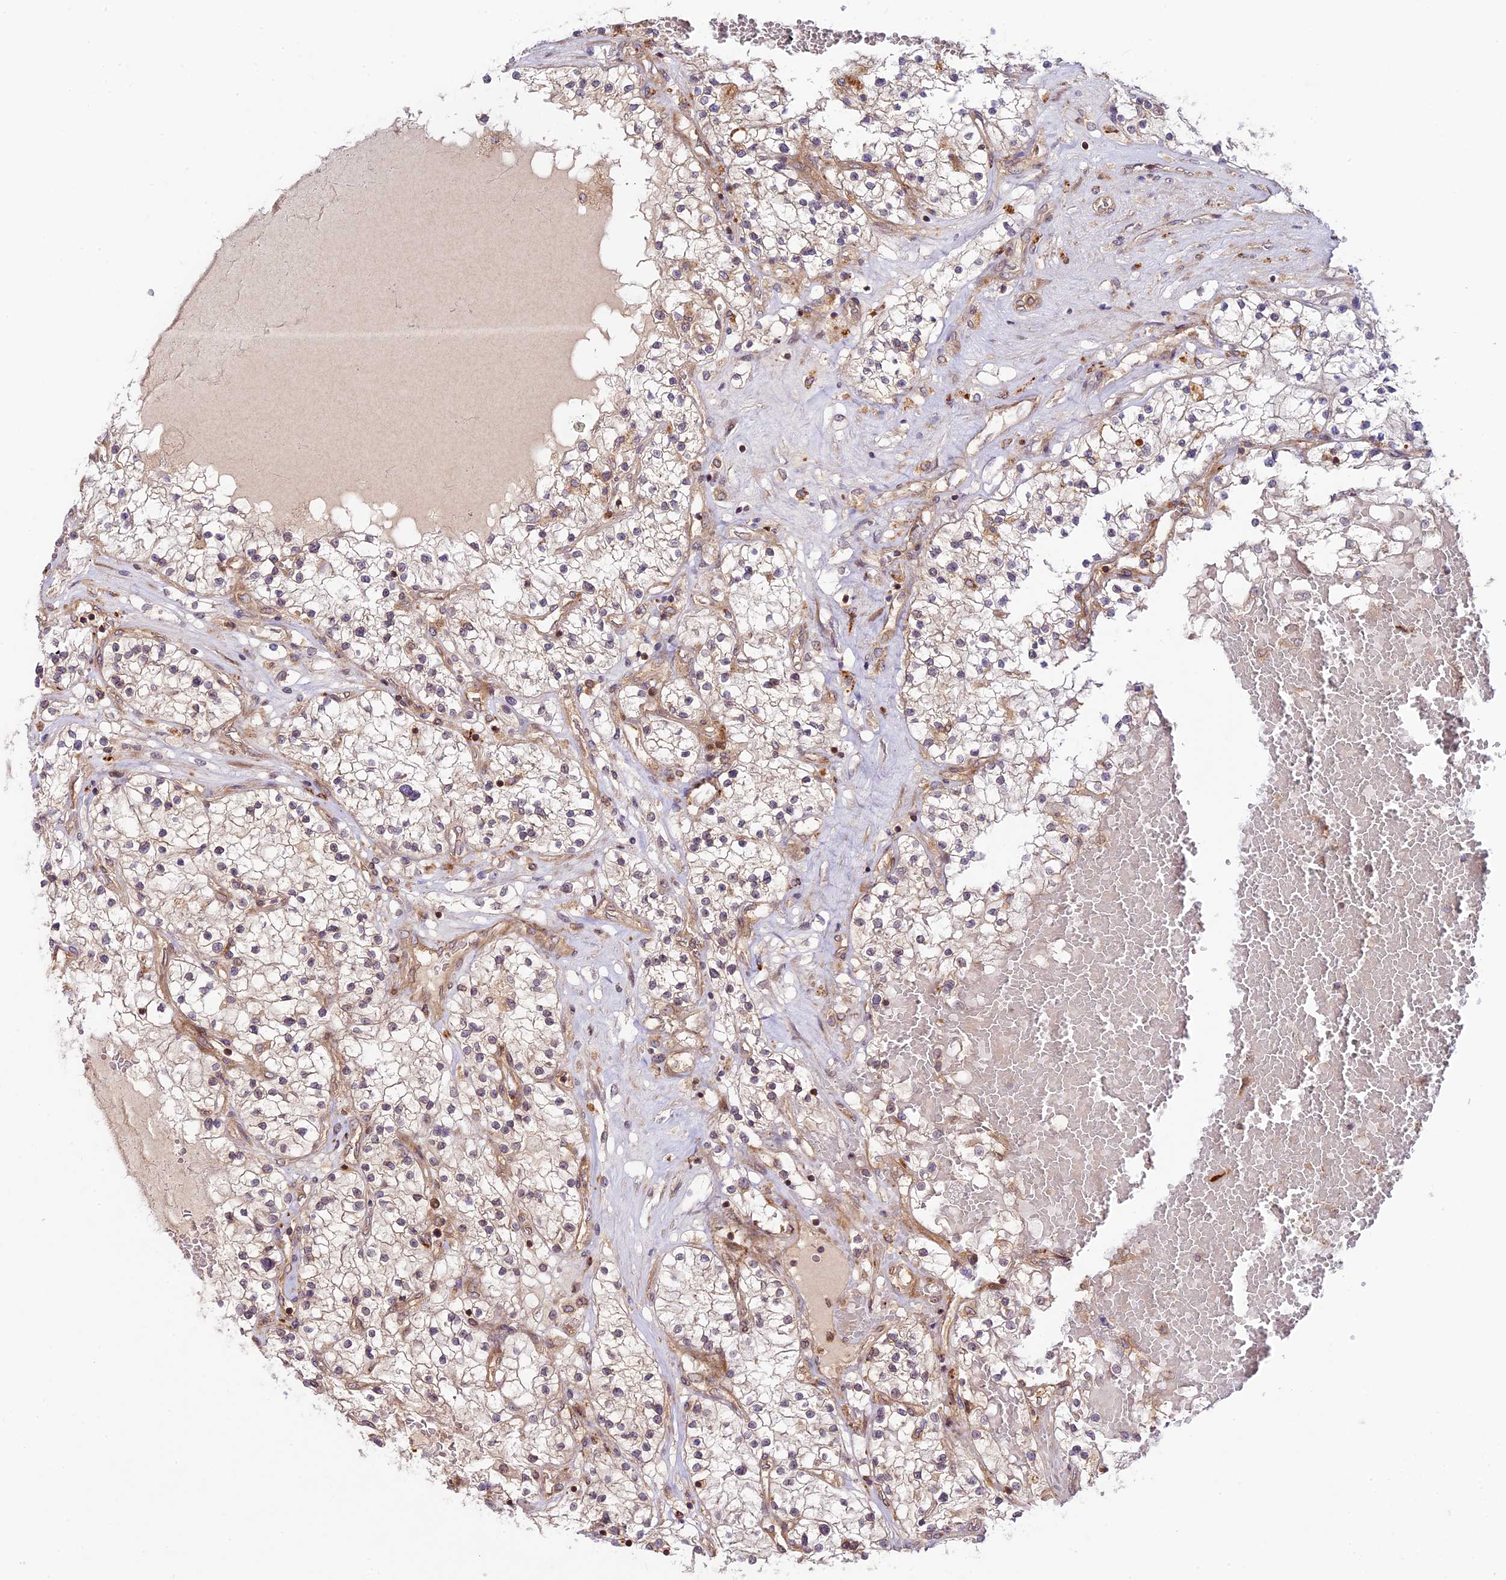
{"staining": {"intensity": "negative", "quantity": "none", "location": "none"}, "tissue": "renal cancer", "cell_type": "Tumor cells", "image_type": "cancer", "snomed": [{"axis": "morphology", "description": "Normal tissue, NOS"}, {"axis": "morphology", "description": "Adenocarcinoma, NOS"}, {"axis": "topography", "description": "Kidney"}], "caption": "Tumor cells show no significant protein positivity in renal cancer.", "gene": "DGKH", "patient": {"sex": "male", "age": 68}}